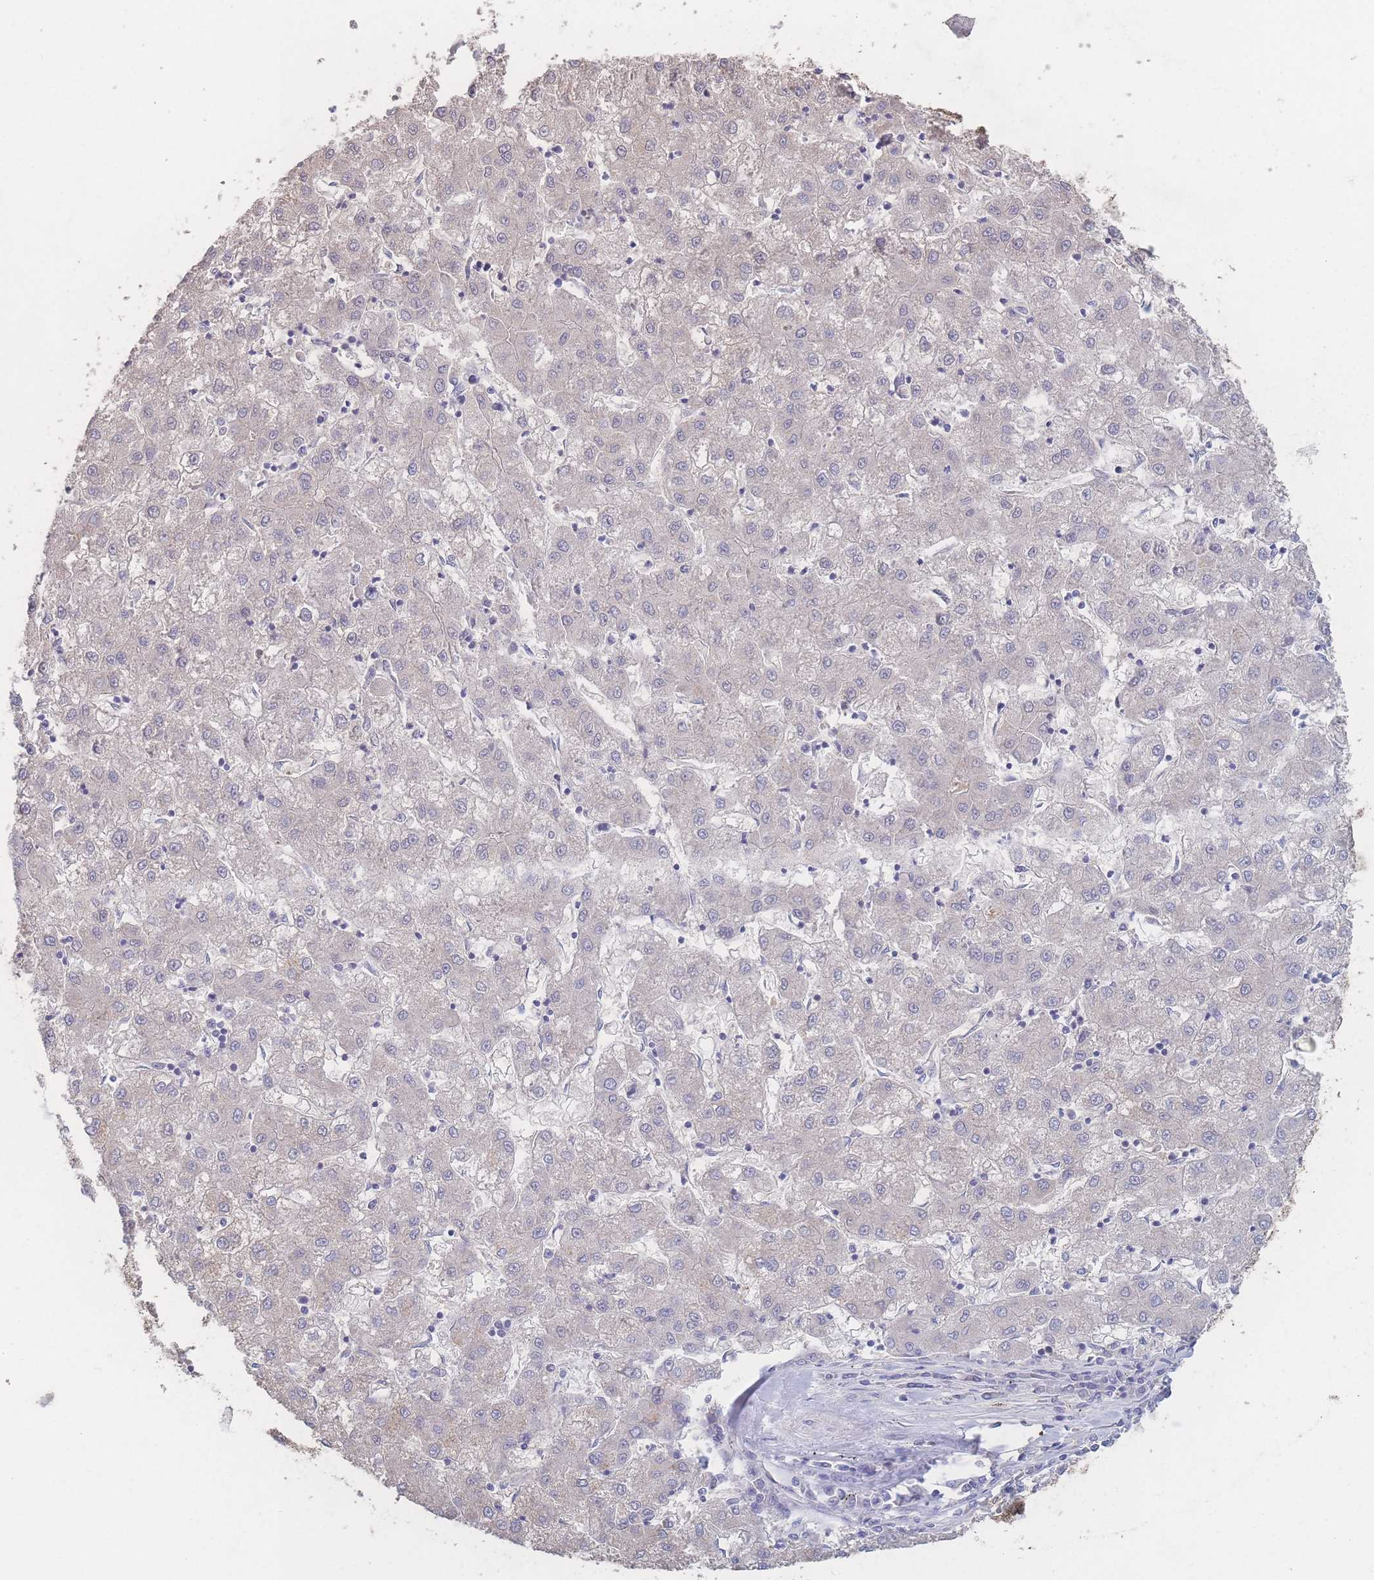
{"staining": {"intensity": "negative", "quantity": "none", "location": "none"}, "tissue": "liver cancer", "cell_type": "Tumor cells", "image_type": "cancer", "snomed": [{"axis": "morphology", "description": "Carcinoma, Hepatocellular, NOS"}, {"axis": "topography", "description": "Liver"}], "caption": "Tumor cells show no significant staining in liver cancer (hepatocellular carcinoma). (Brightfield microscopy of DAB (3,3'-diaminobenzidine) immunohistochemistry (IHC) at high magnification).", "gene": "GIPR", "patient": {"sex": "male", "age": 72}}